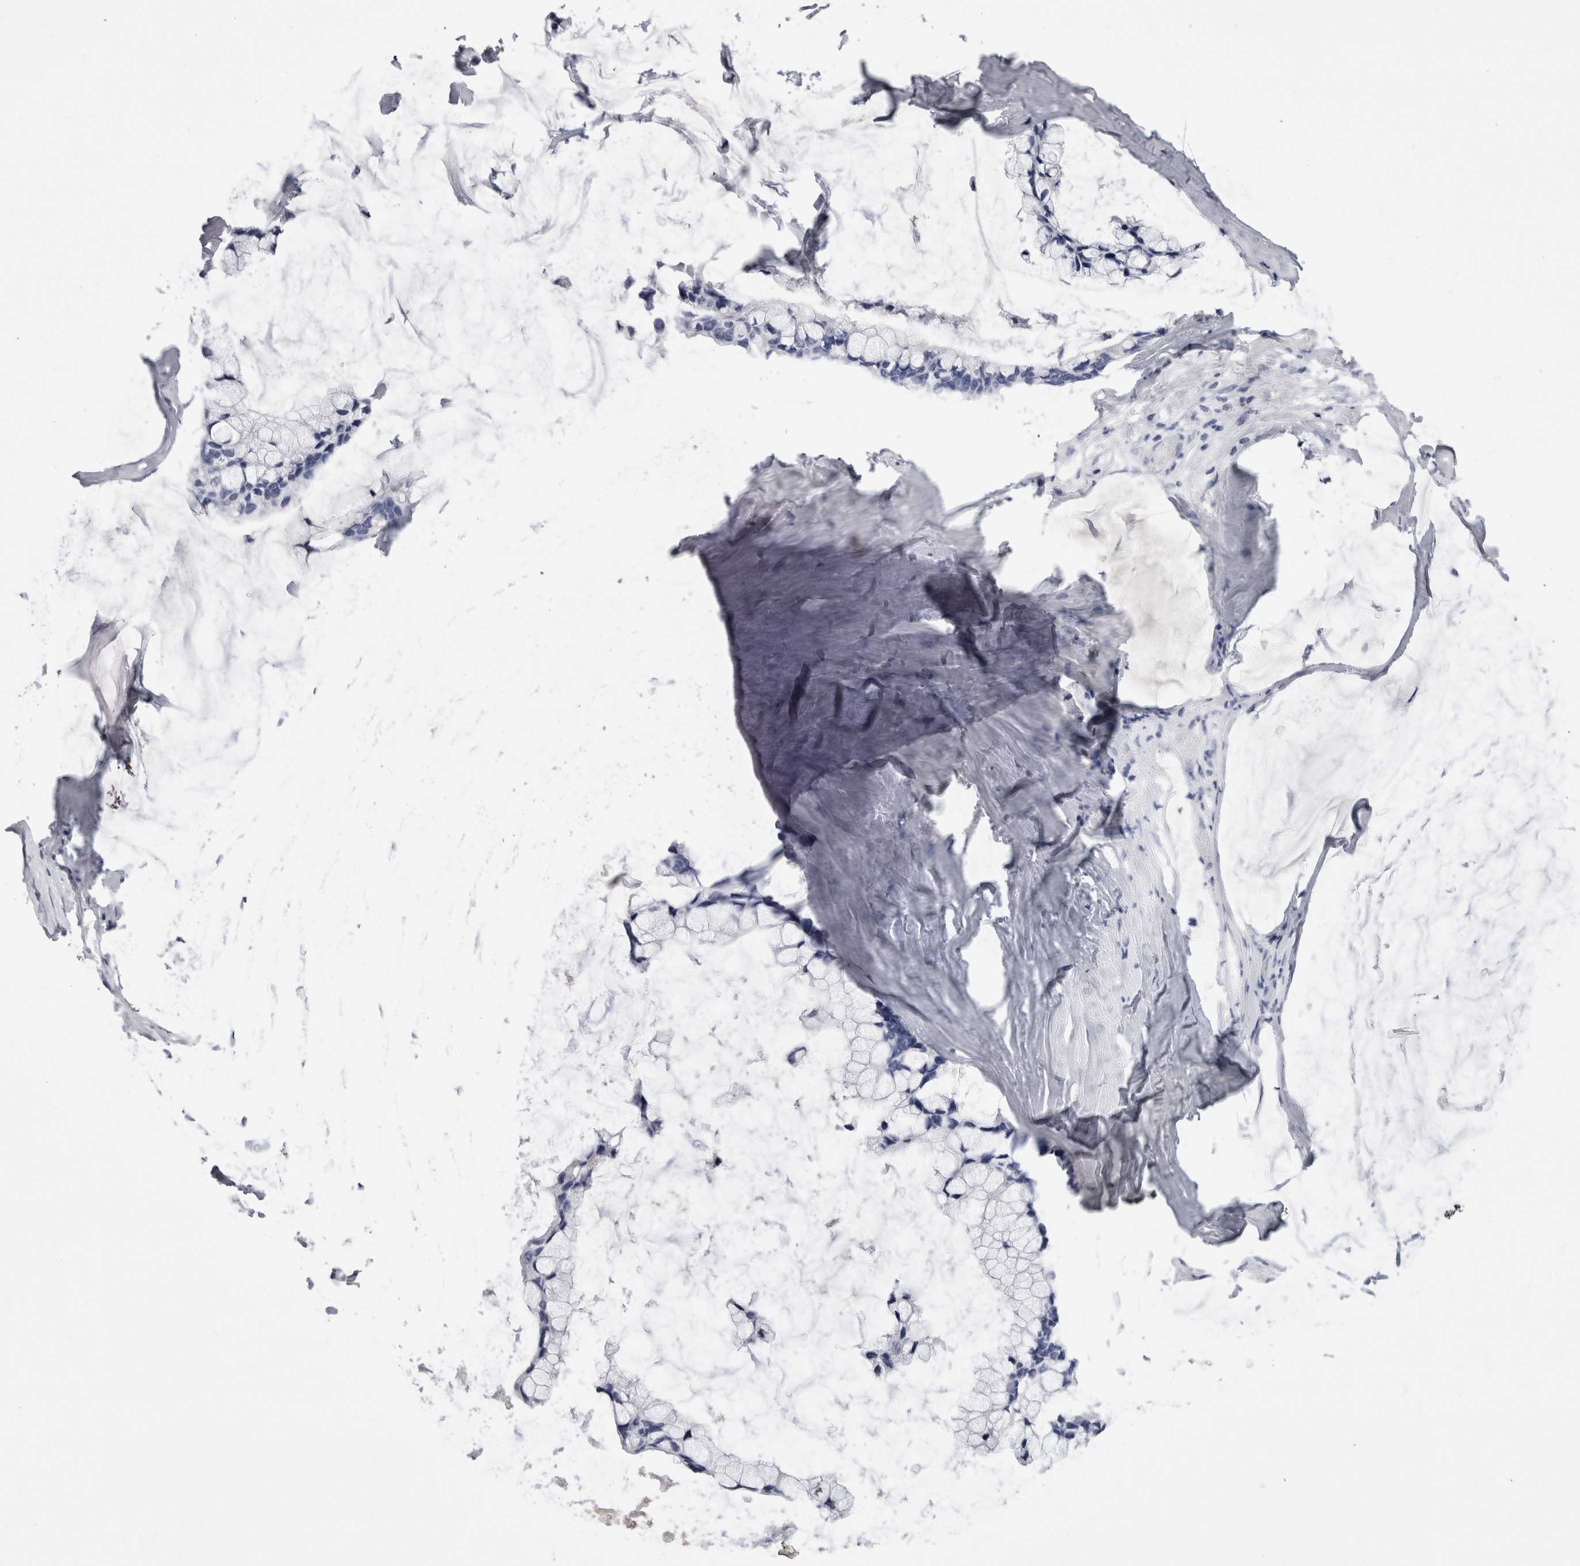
{"staining": {"intensity": "negative", "quantity": "none", "location": "none"}, "tissue": "ovarian cancer", "cell_type": "Tumor cells", "image_type": "cancer", "snomed": [{"axis": "morphology", "description": "Cystadenocarcinoma, mucinous, NOS"}, {"axis": "topography", "description": "Ovary"}], "caption": "Protein analysis of ovarian cancer (mucinous cystadenocarcinoma) demonstrates no significant expression in tumor cells.", "gene": "CDHR5", "patient": {"sex": "female", "age": 39}}